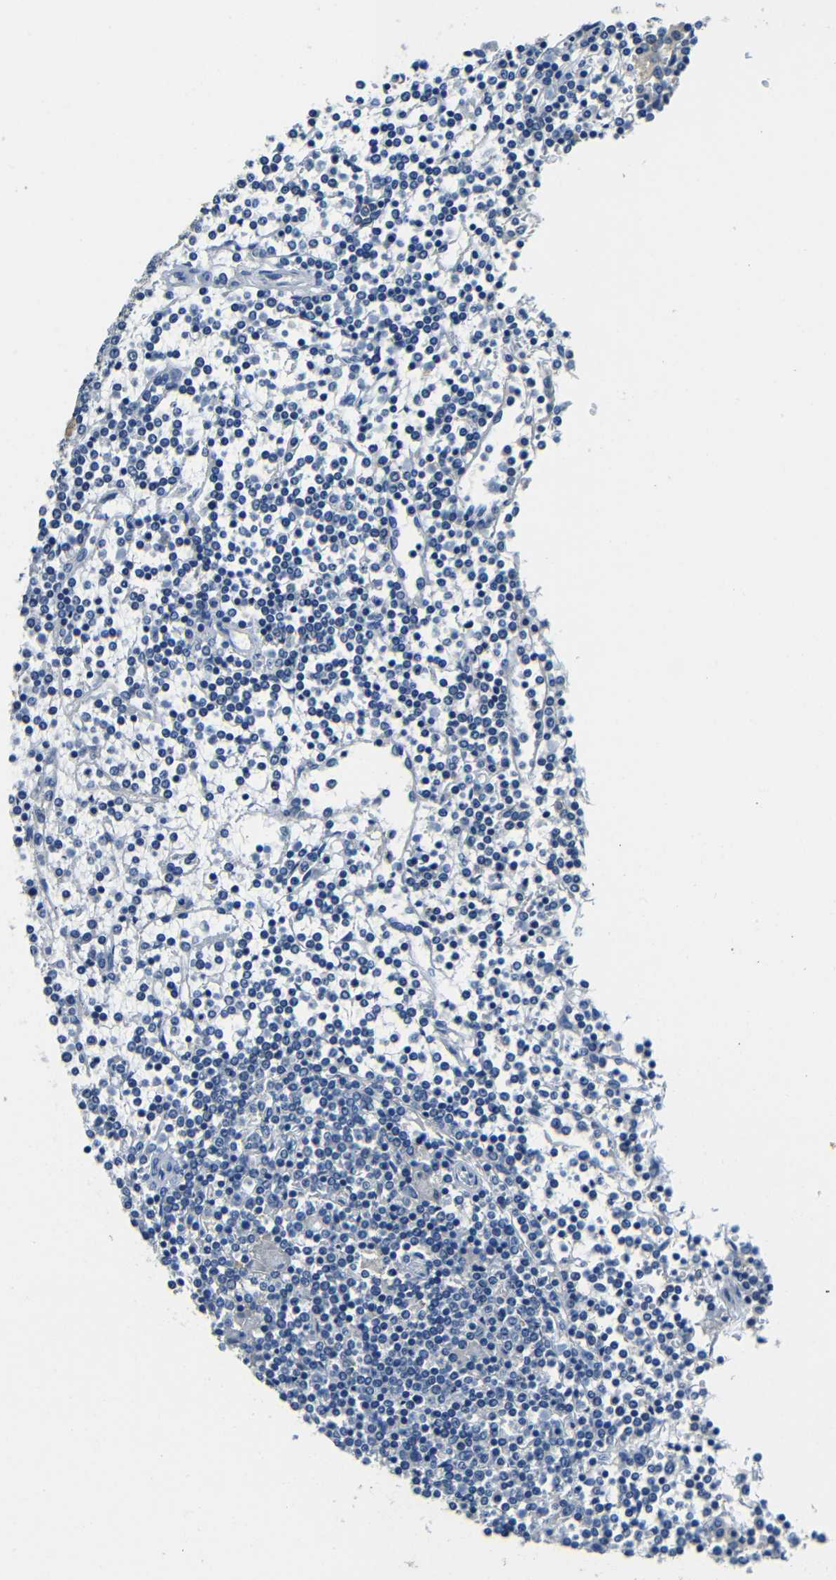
{"staining": {"intensity": "negative", "quantity": "none", "location": "none"}, "tissue": "lymphoma", "cell_type": "Tumor cells", "image_type": "cancer", "snomed": [{"axis": "morphology", "description": "Malignant lymphoma, non-Hodgkin's type, Low grade"}, {"axis": "topography", "description": "Spleen"}], "caption": "A high-resolution photomicrograph shows immunohistochemistry (IHC) staining of lymphoma, which demonstrates no significant expression in tumor cells.", "gene": "FMO5", "patient": {"sex": "female", "age": 19}}